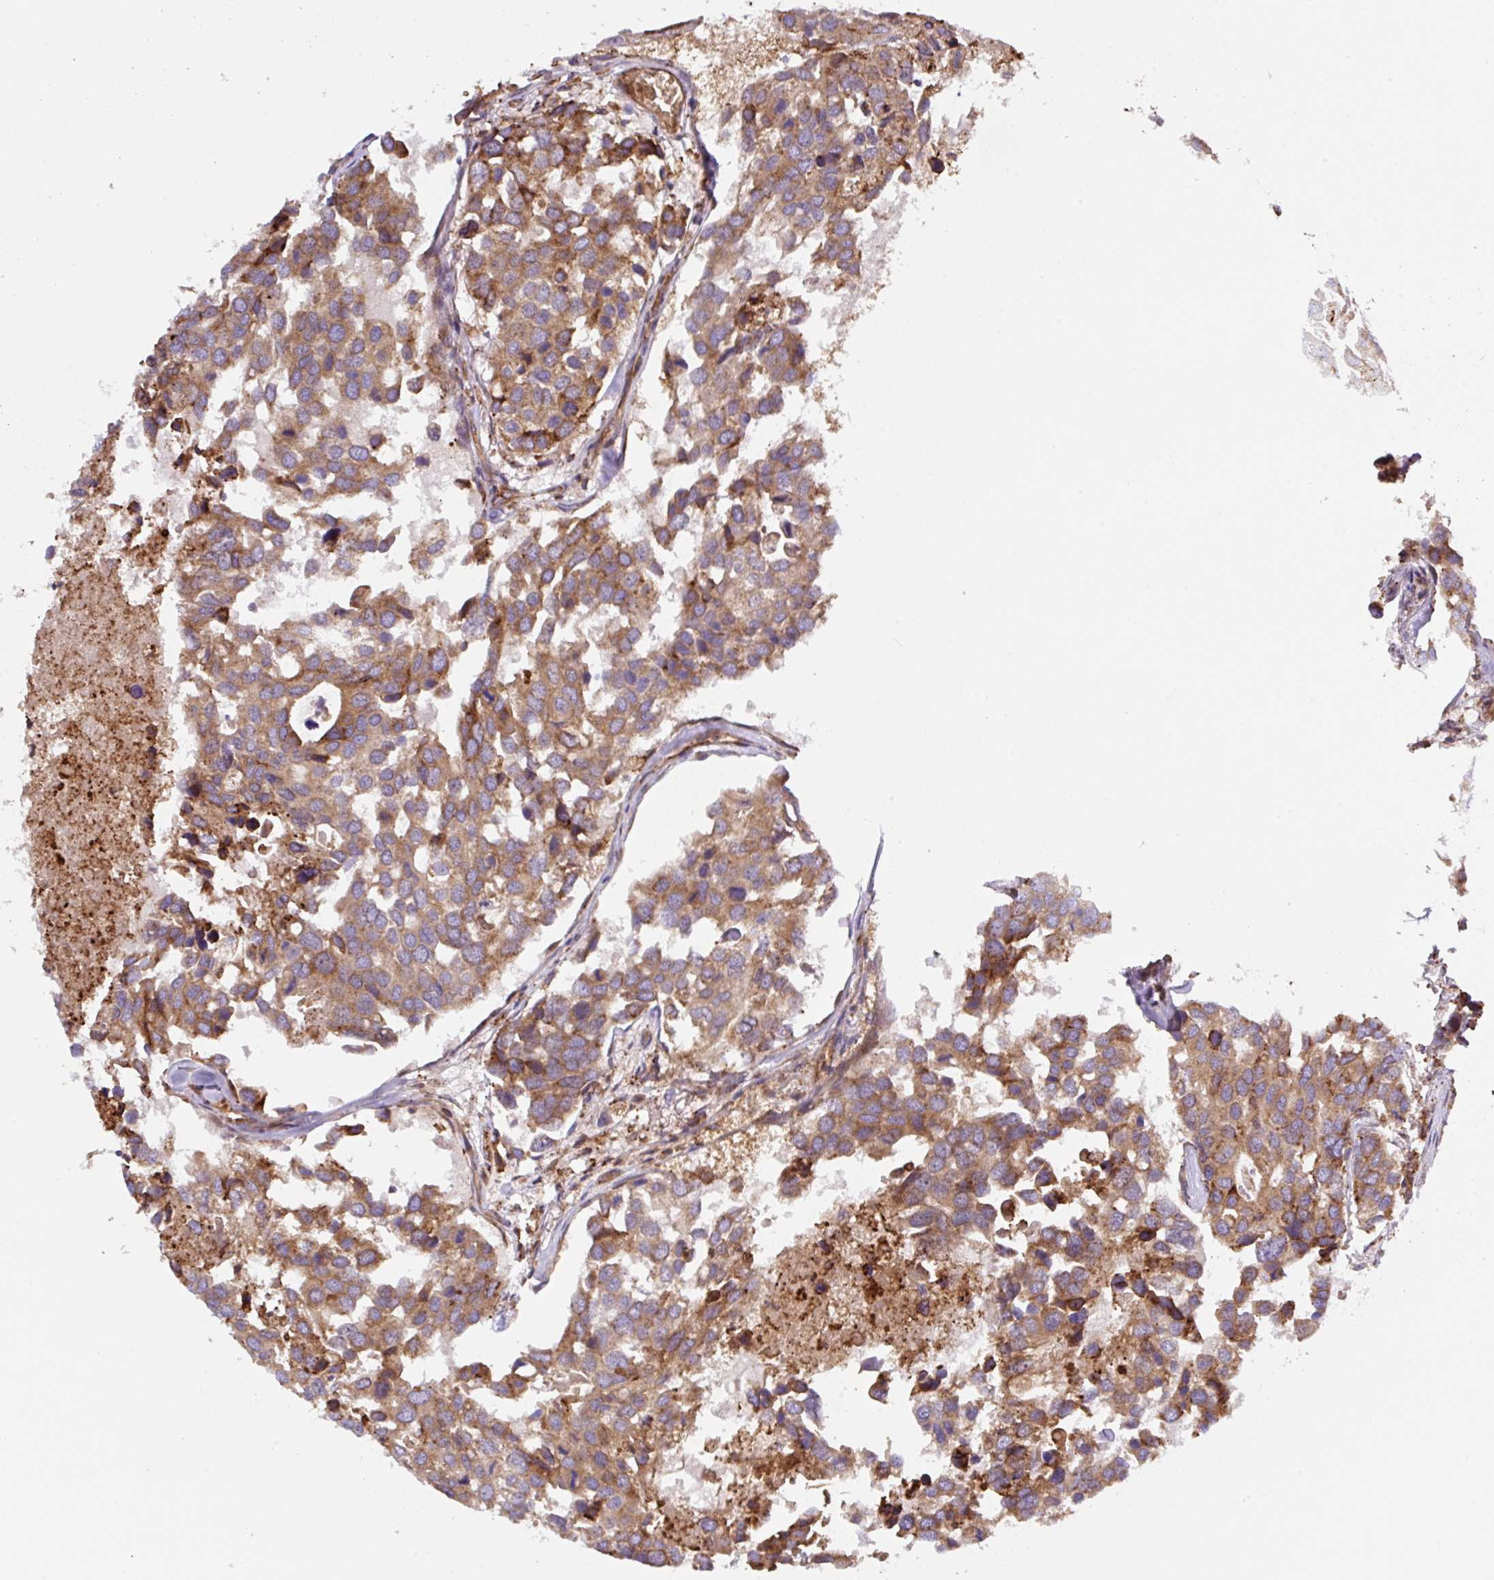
{"staining": {"intensity": "moderate", "quantity": ">75%", "location": "cytoplasmic/membranous"}, "tissue": "breast cancer", "cell_type": "Tumor cells", "image_type": "cancer", "snomed": [{"axis": "morphology", "description": "Duct carcinoma"}, {"axis": "topography", "description": "Breast"}], "caption": "Tumor cells show medium levels of moderate cytoplasmic/membranous expression in approximately >75% of cells in invasive ductal carcinoma (breast).", "gene": "APOBEC3D", "patient": {"sex": "female", "age": 83}}